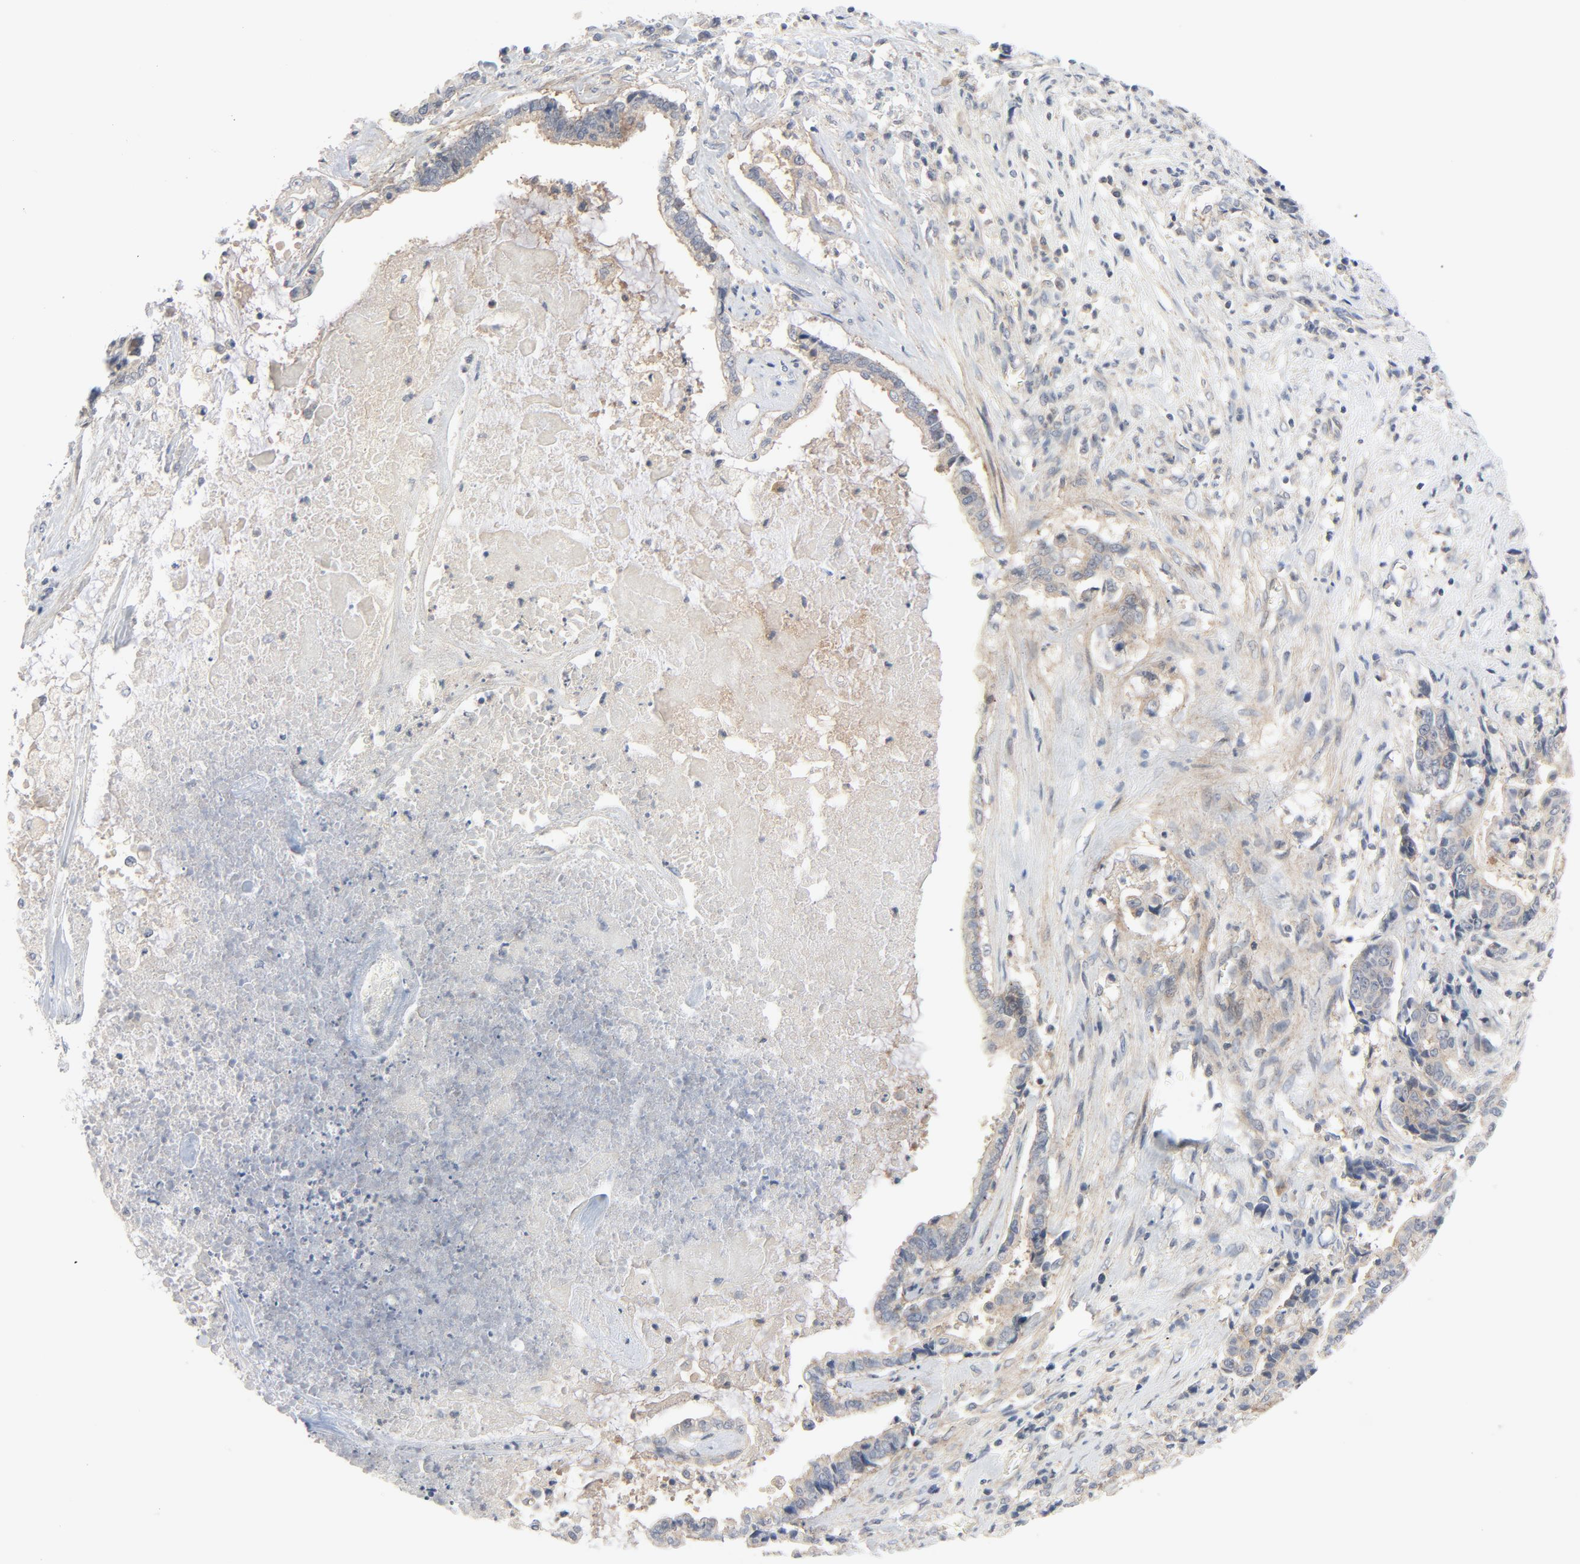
{"staining": {"intensity": "weak", "quantity": ">75%", "location": "cytoplasmic/membranous"}, "tissue": "liver cancer", "cell_type": "Tumor cells", "image_type": "cancer", "snomed": [{"axis": "morphology", "description": "Cholangiocarcinoma"}, {"axis": "topography", "description": "Liver"}], "caption": "Weak cytoplasmic/membranous positivity for a protein is seen in about >75% of tumor cells of cholangiocarcinoma (liver) using immunohistochemistry.", "gene": "TSG101", "patient": {"sex": "male", "age": 57}}